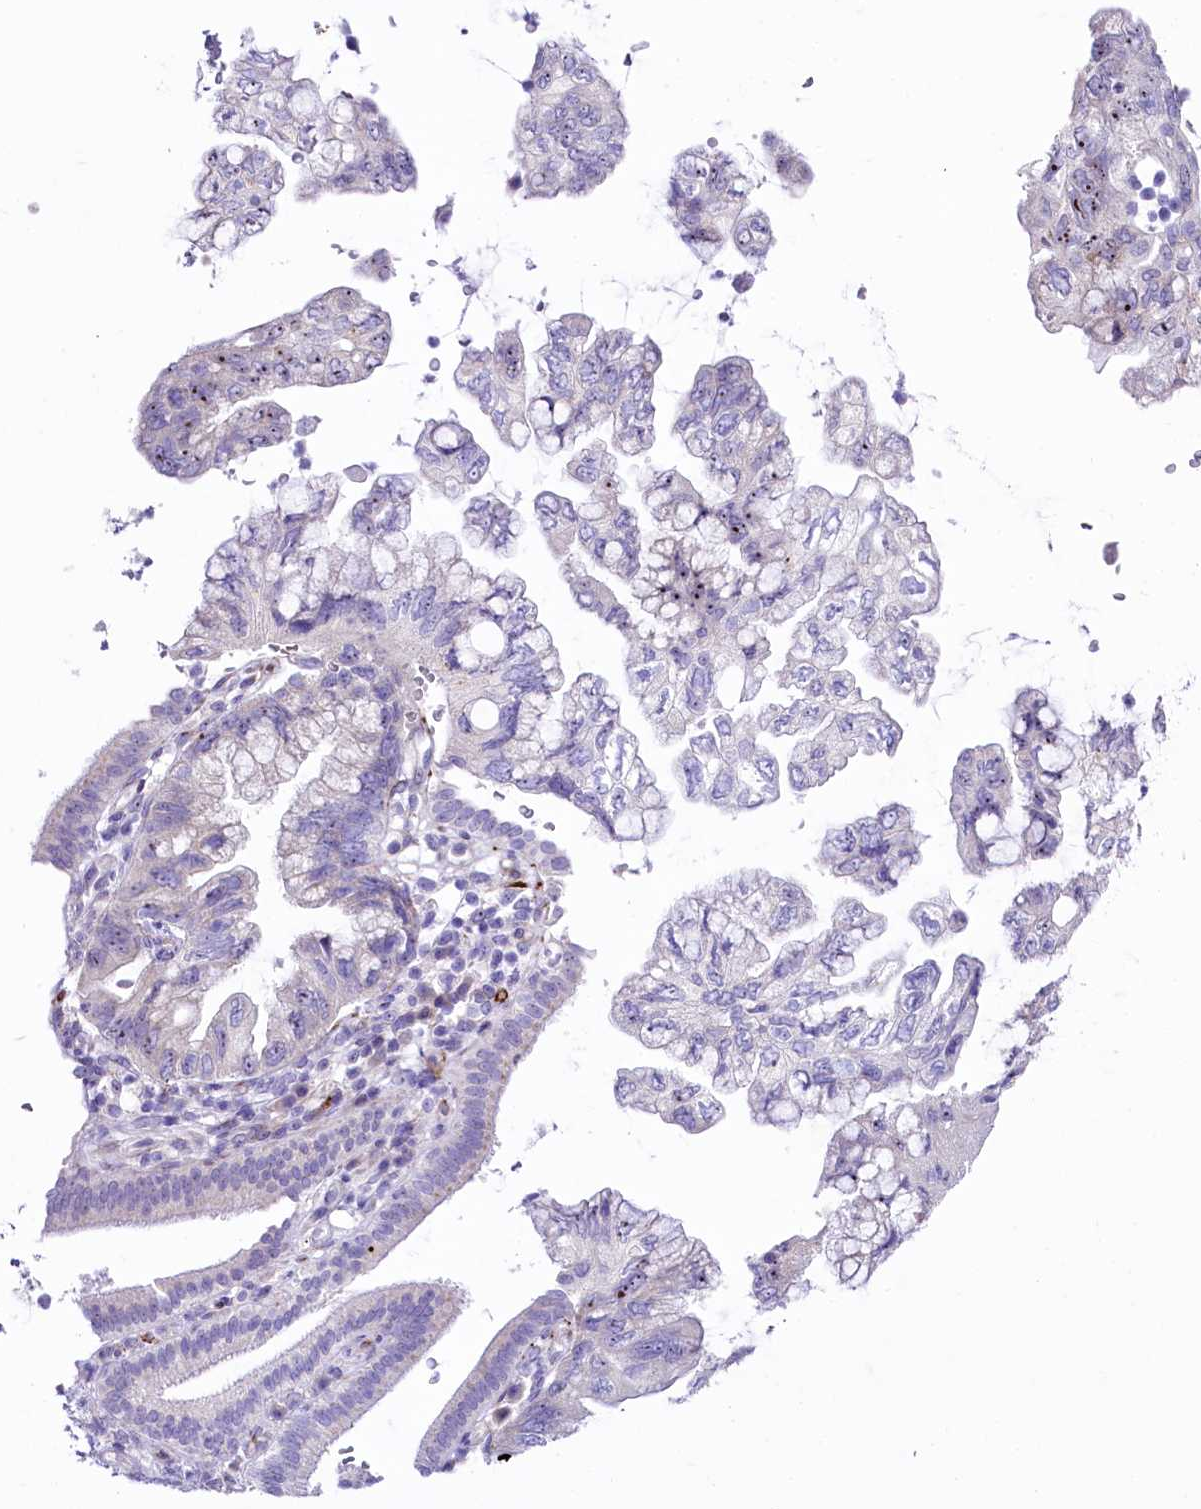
{"staining": {"intensity": "moderate", "quantity": "25%-75%", "location": "nuclear"}, "tissue": "pancreatic cancer", "cell_type": "Tumor cells", "image_type": "cancer", "snomed": [{"axis": "morphology", "description": "Adenocarcinoma, NOS"}, {"axis": "topography", "description": "Pancreas"}], "caption": "Immunohistochemistry staining of pancreatic cancer, which demonstrates medium levels of moderate nuclear expression in approximately 25%-75% of tumor cells indicating moderate nuclear protein expression. The staining was performed using DAB (3,3'-diaminobenzidine) (brown) for protein detection and nuclei were counterstained in hematoxylin (blue).", "gene": "SH3TC2", "patient": {"sex": "female", "age": 73}}